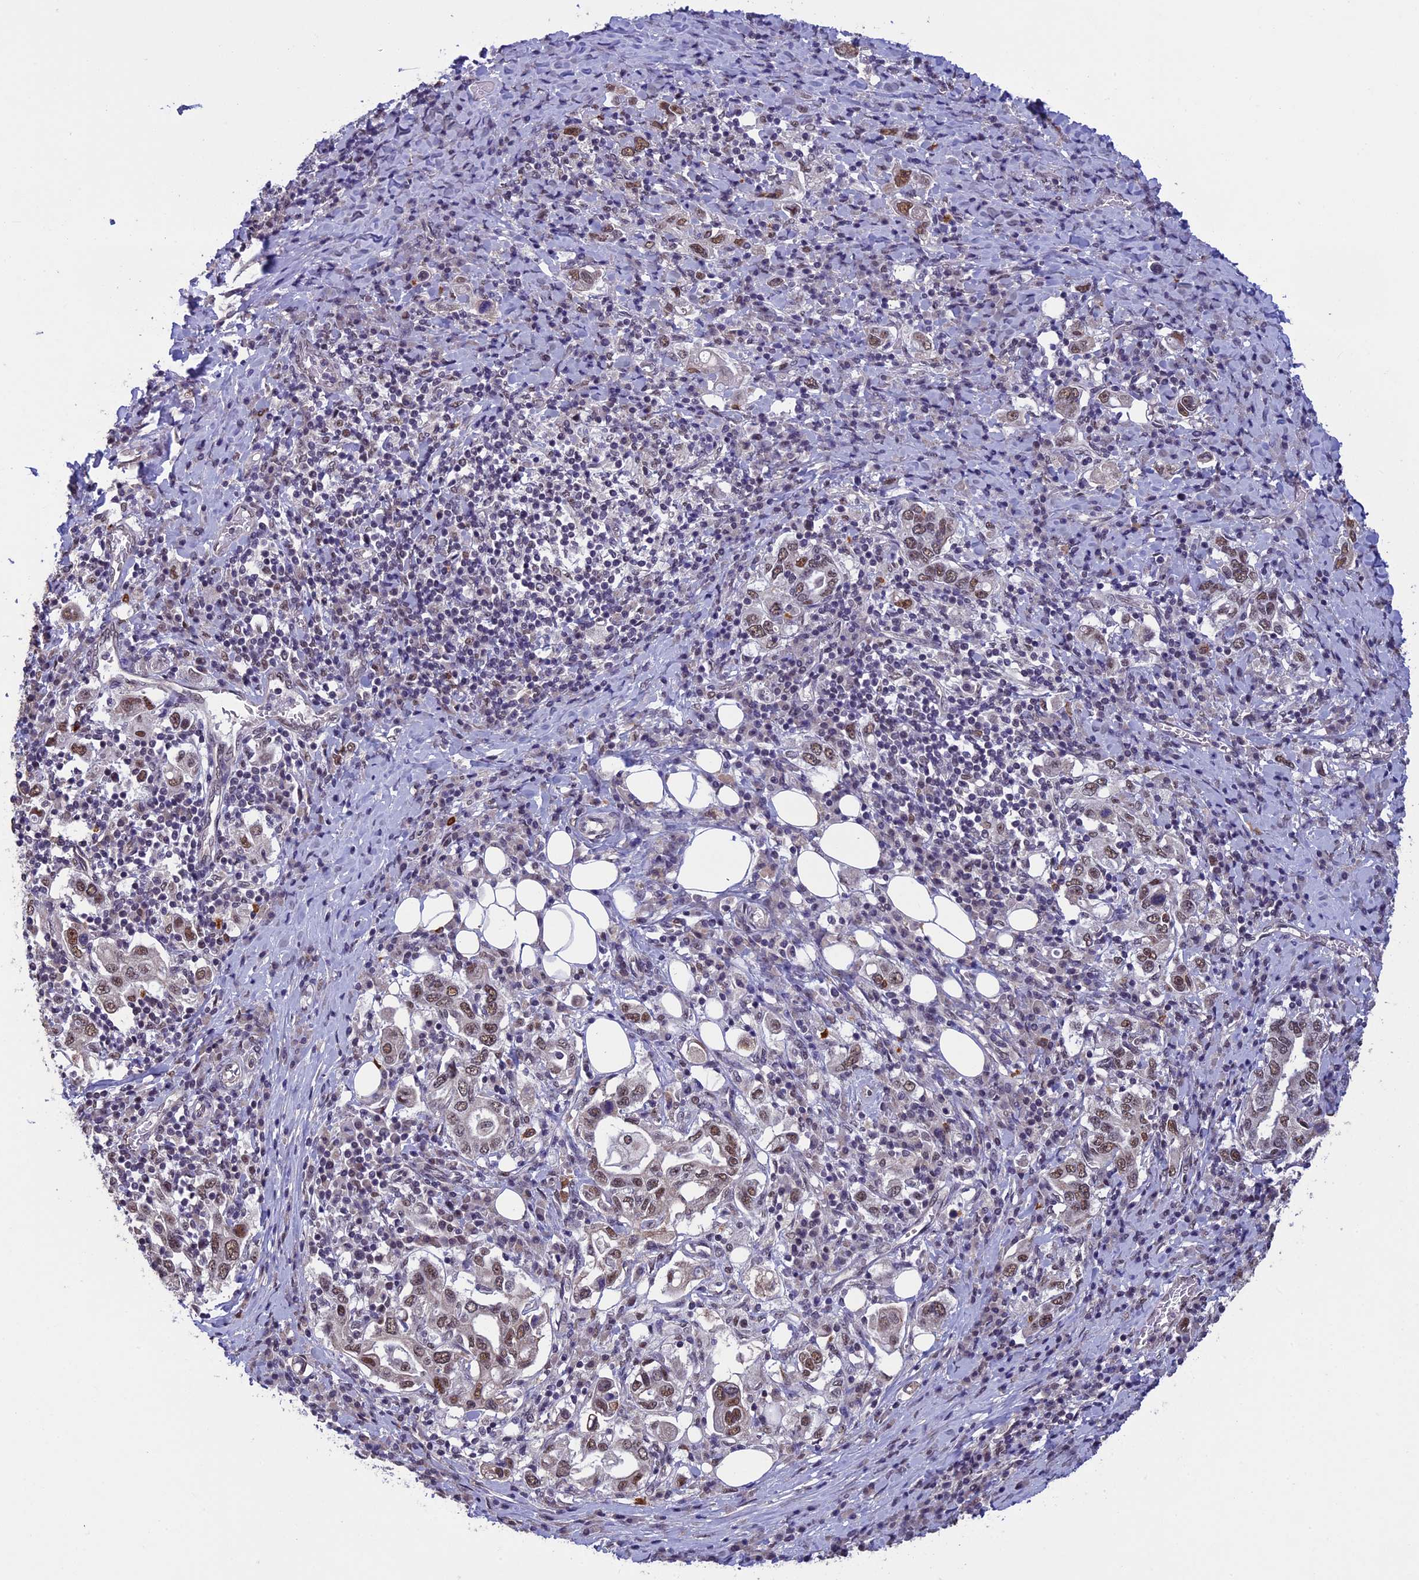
{"staining": {"intensity": "moderate", "quantity": ">75%", "location": "nuclear"}, "tissue": "stomach cancer", "cell_type": "Tumor cells", "image_type": "cancer", "snomed": [{"axis": "morphology", "description": "Adenocarcinoma, NOS"}, {"axis": "topography", "description": "Stomach, upper"}, {"axis": "topography", "description": "Stomach"}], "caption": "Immunohistochemistry (IHC) staining of stomach cancer (adenocarcinoma), which displays medium levels of moderate nuclear positivity in about >75% of tumor cells indicating moderate nuclear protein staining. The staining was performed using DAB (3,3'-diaminobenzidine) (brown) for protein detection and nuclei were counterstained in hematoxylin (blue).", "gene": "RNF40", "patient": {"sex": "male", "age": 62}}